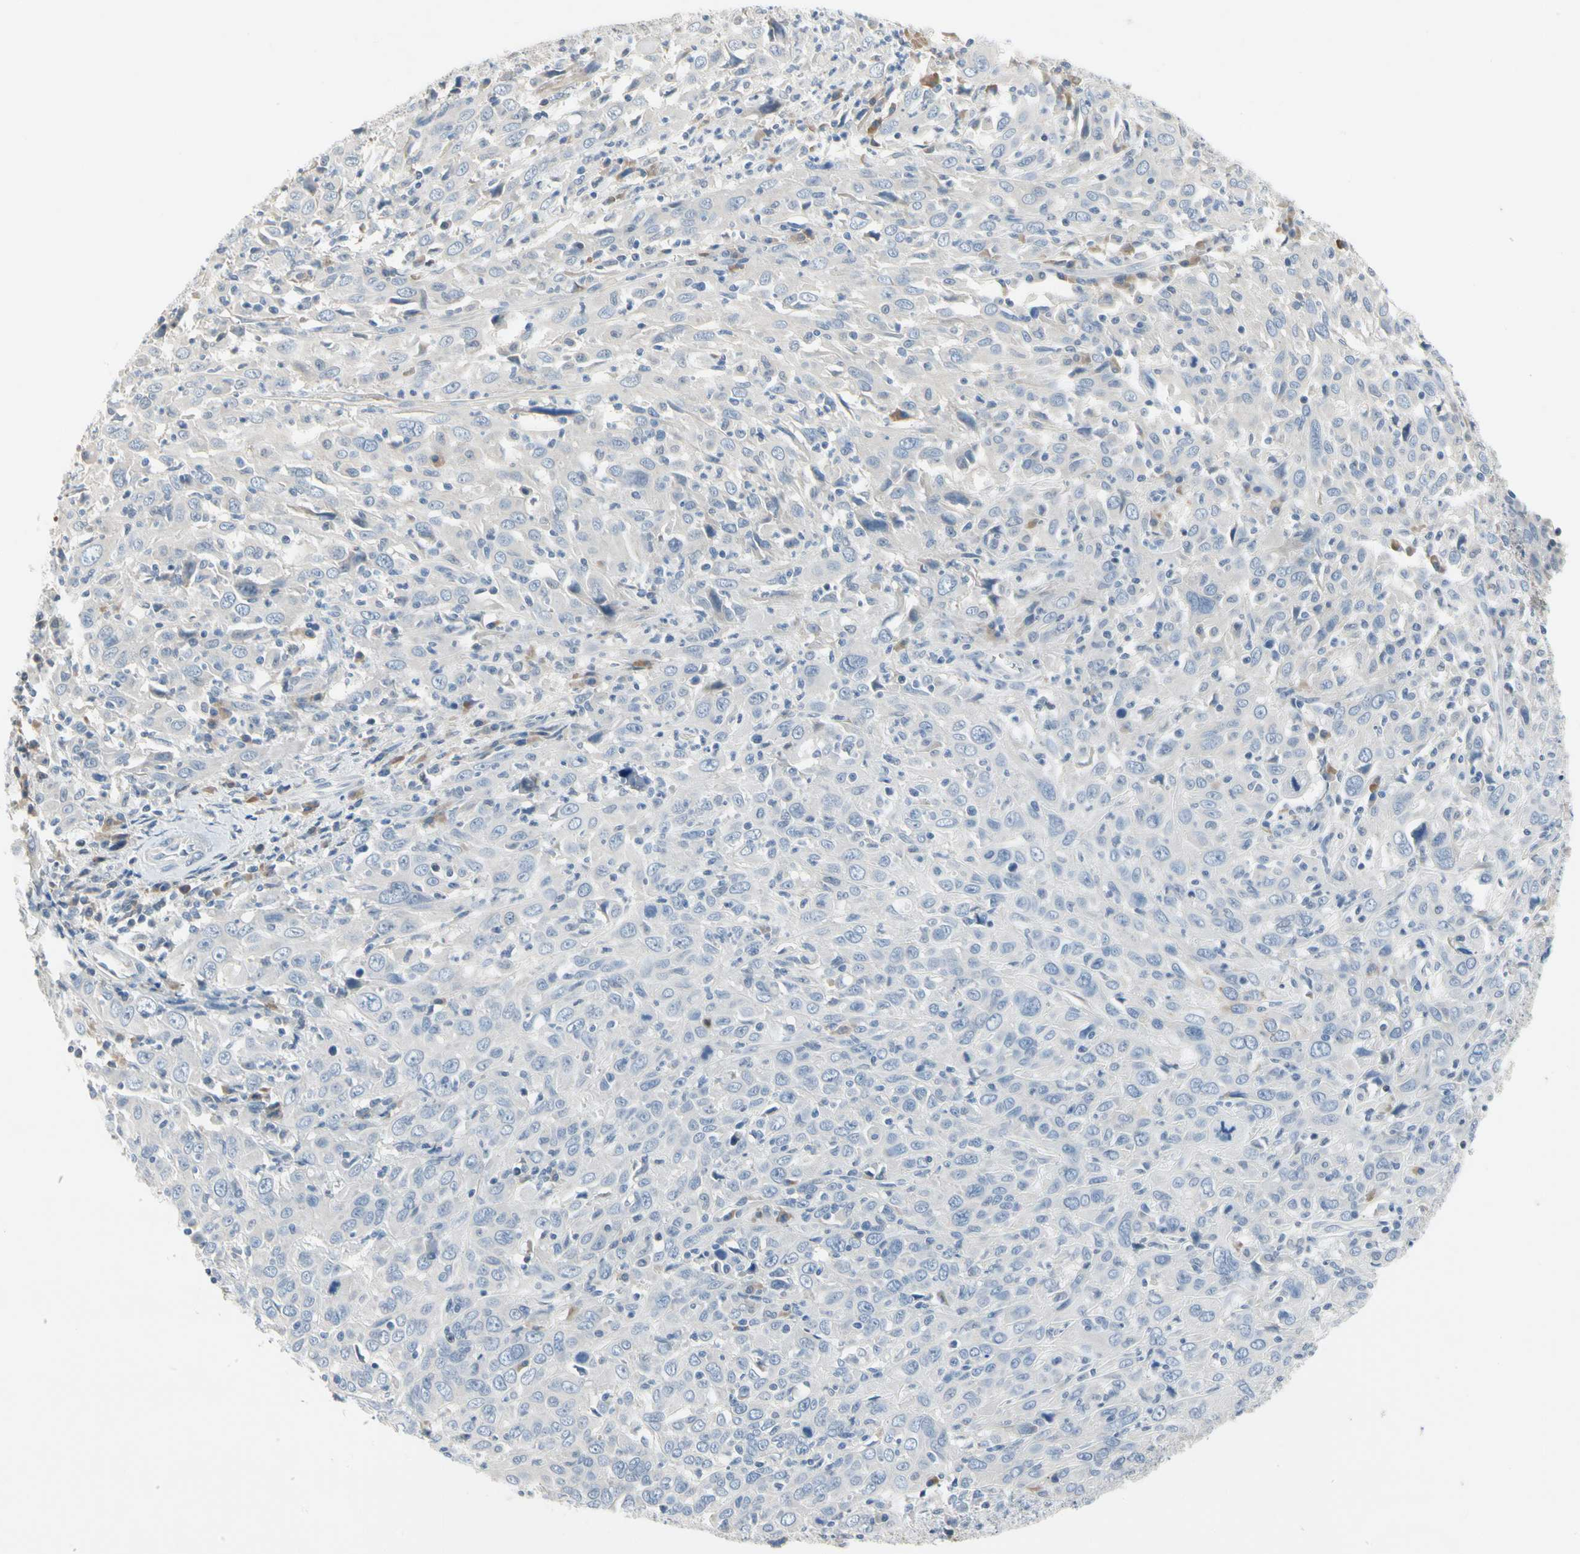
{"staining": {"intensity": "negative", "quantity": "none", "location": "none"}, "tissue": "cervical cancer", "cell_type": "Tumor cells", "image_type": "cancer", "snomed": [{"axis": "morphology", "description": "Squamous cell carcinoma, NOS"}, {"axis": "topography", "description": "Cervix"}], "caption": "IHC histopathology image of human squamous cell carcinoma (cervical) stained for a protein (brown), which demonstrates no positivity in tumor cells.", "gene": "ECRG4", "patient": {"sex": "female", "age": 46}}